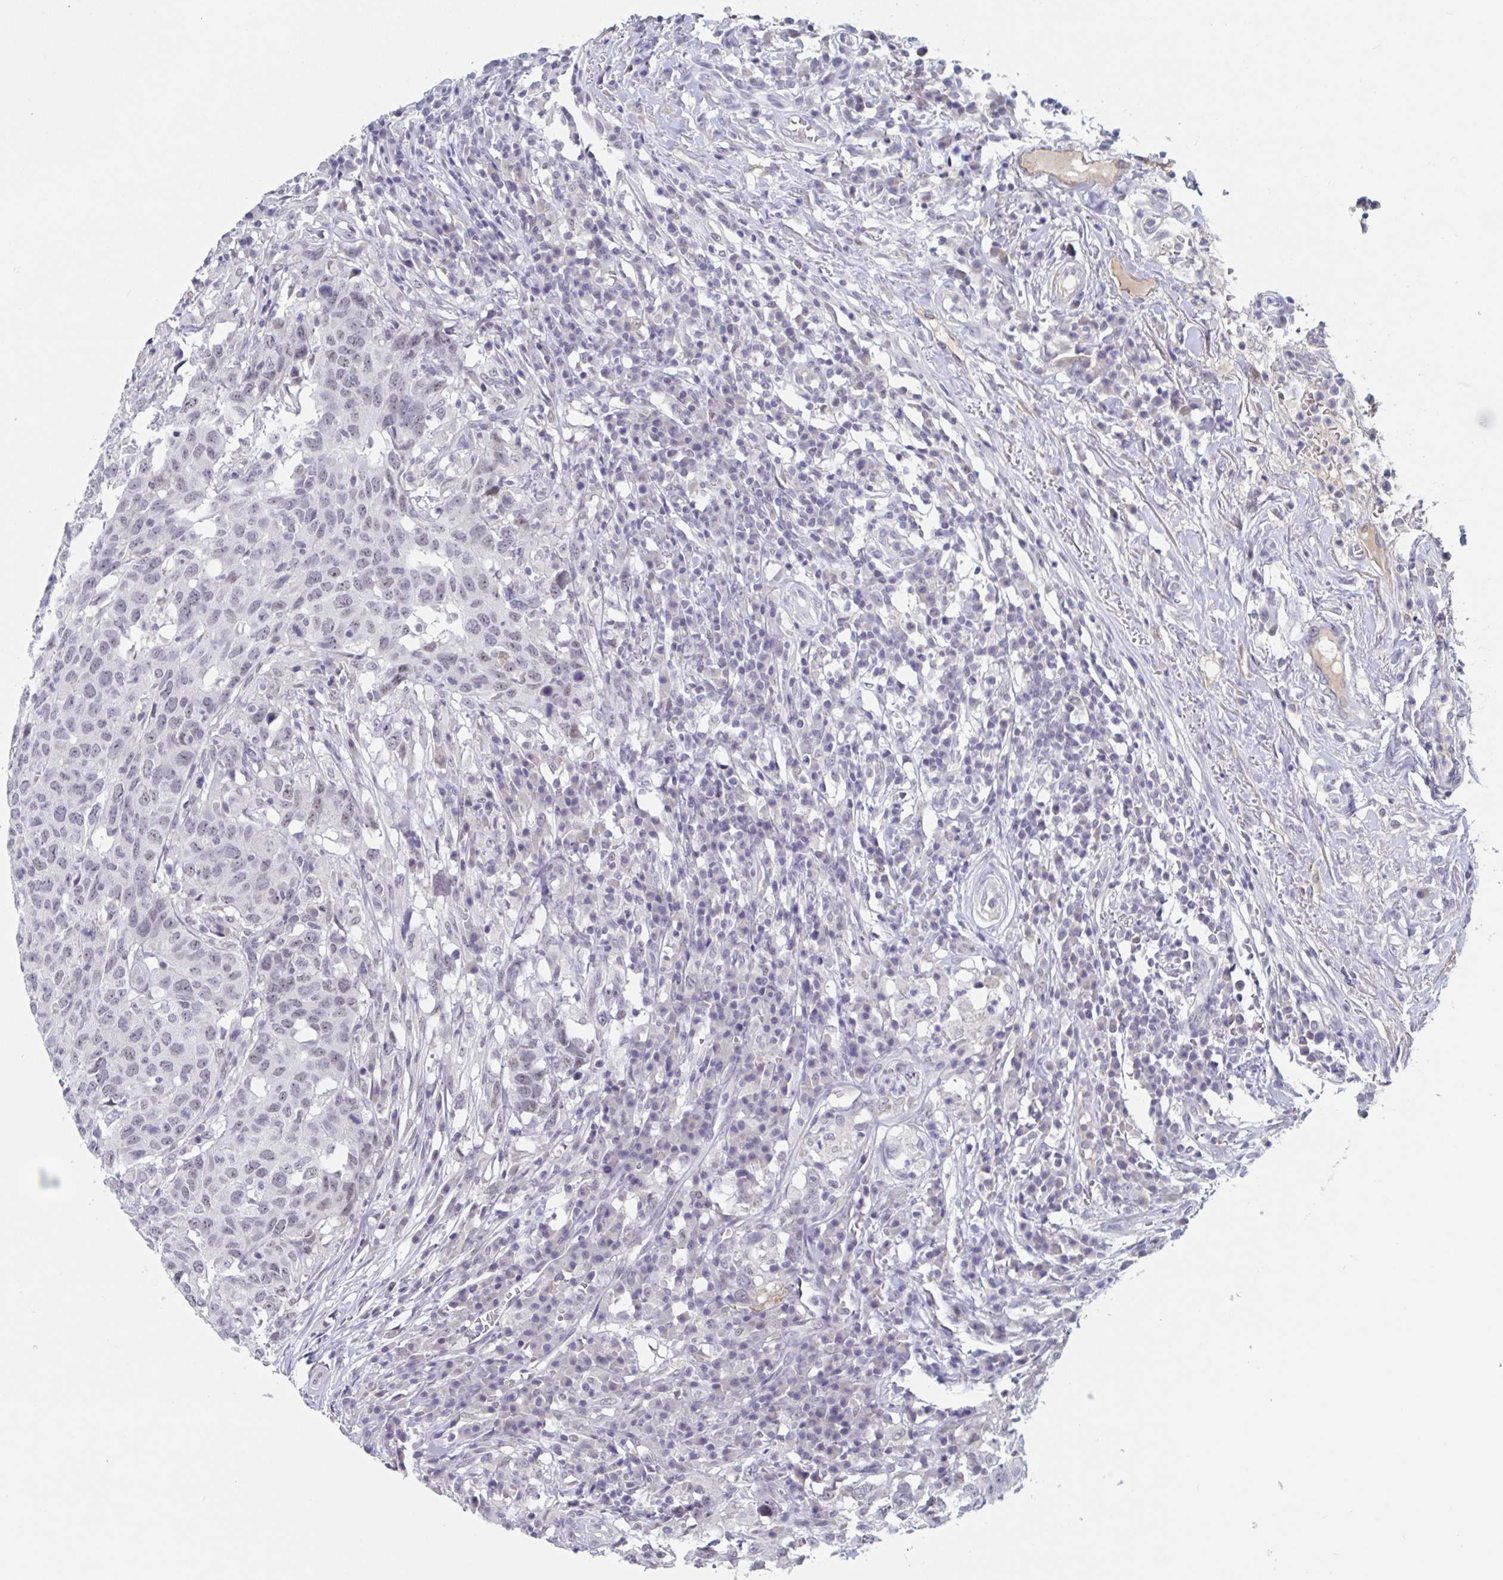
{"staining": {"intensity": "weak", "quantity": "<25%", "location": "nuclear"}, "tissue": "head and neck cancer", "cell_type": "Tumor cells", "image_type": "cancer", "snomed": [{"axis": "morphology", "description": "Normal tissue, NOS"}, {"axis": "morphology", "description": "Squamous cell carcinoma, NOS"}, {"axis": "topography", "description": "Skeletal muscle"}, {"axis": "topography", "description": "Vascular tissue"}, {"axis": "topography", "description": "Peripheral nerve tissue"}, {"axis": "topography", "description": "Head-Neck"}], "caption": "Tumor cells show no significant expression in head and neck cancer.", "gene": "KDM4D", "patient": {"sex": "male", "age": 66}}